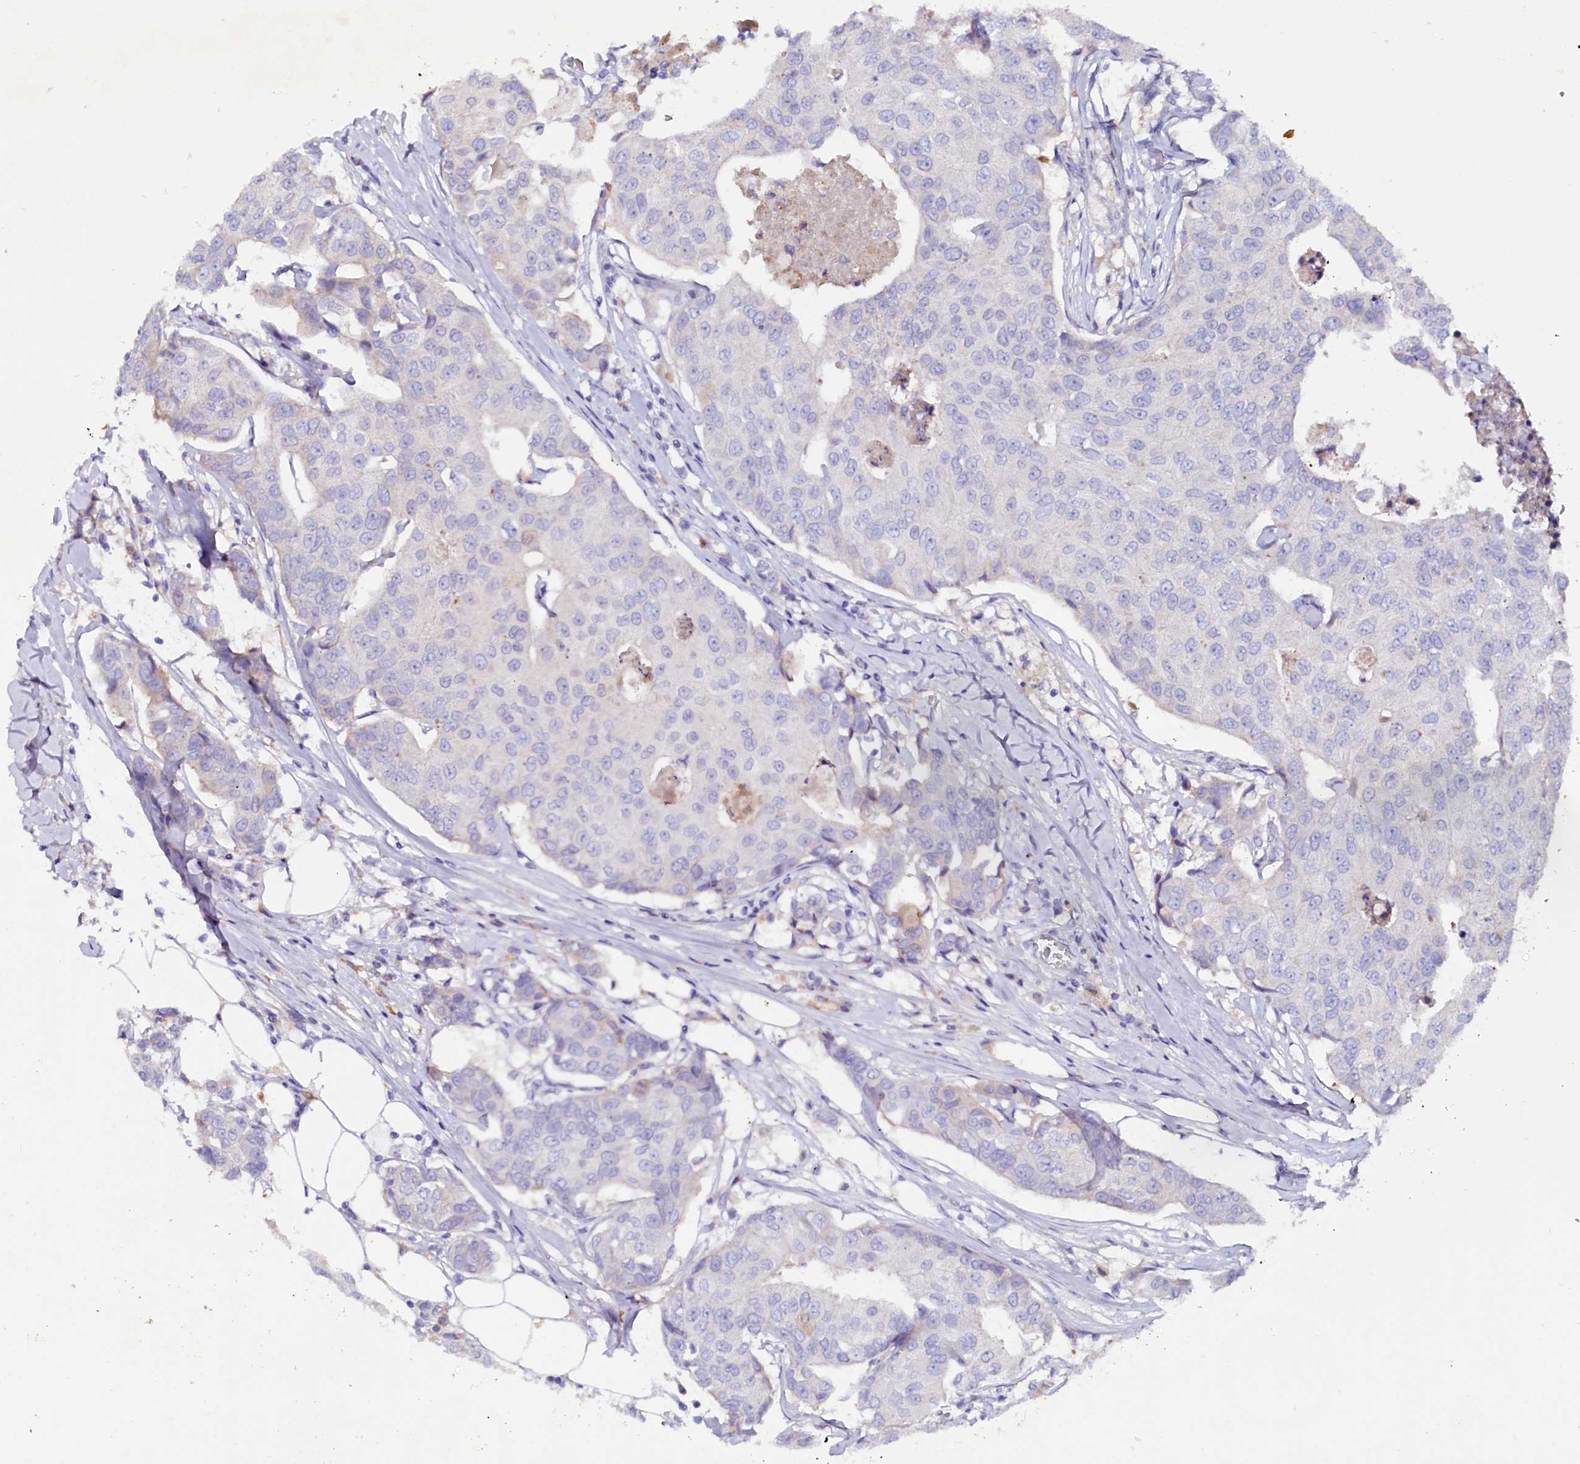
{"staining": {"intensity": "negative", "quantity": "none", "location": "none"}, "tissue": "breast cancer", "cell_type": "Tumor cells", "image_type": "cancer", "snomed": [{"axis": "morphology", "description": "Duct carcinoma"}, {"axis": "topography", "description": "Breast"}], "caption": "This is a histopathology image of immunohistochemistry staining of breast cancer, which shows no staining in tumor cells.", "gene": "IL17RD", "patient": {"sex": "female", "age": 80}}